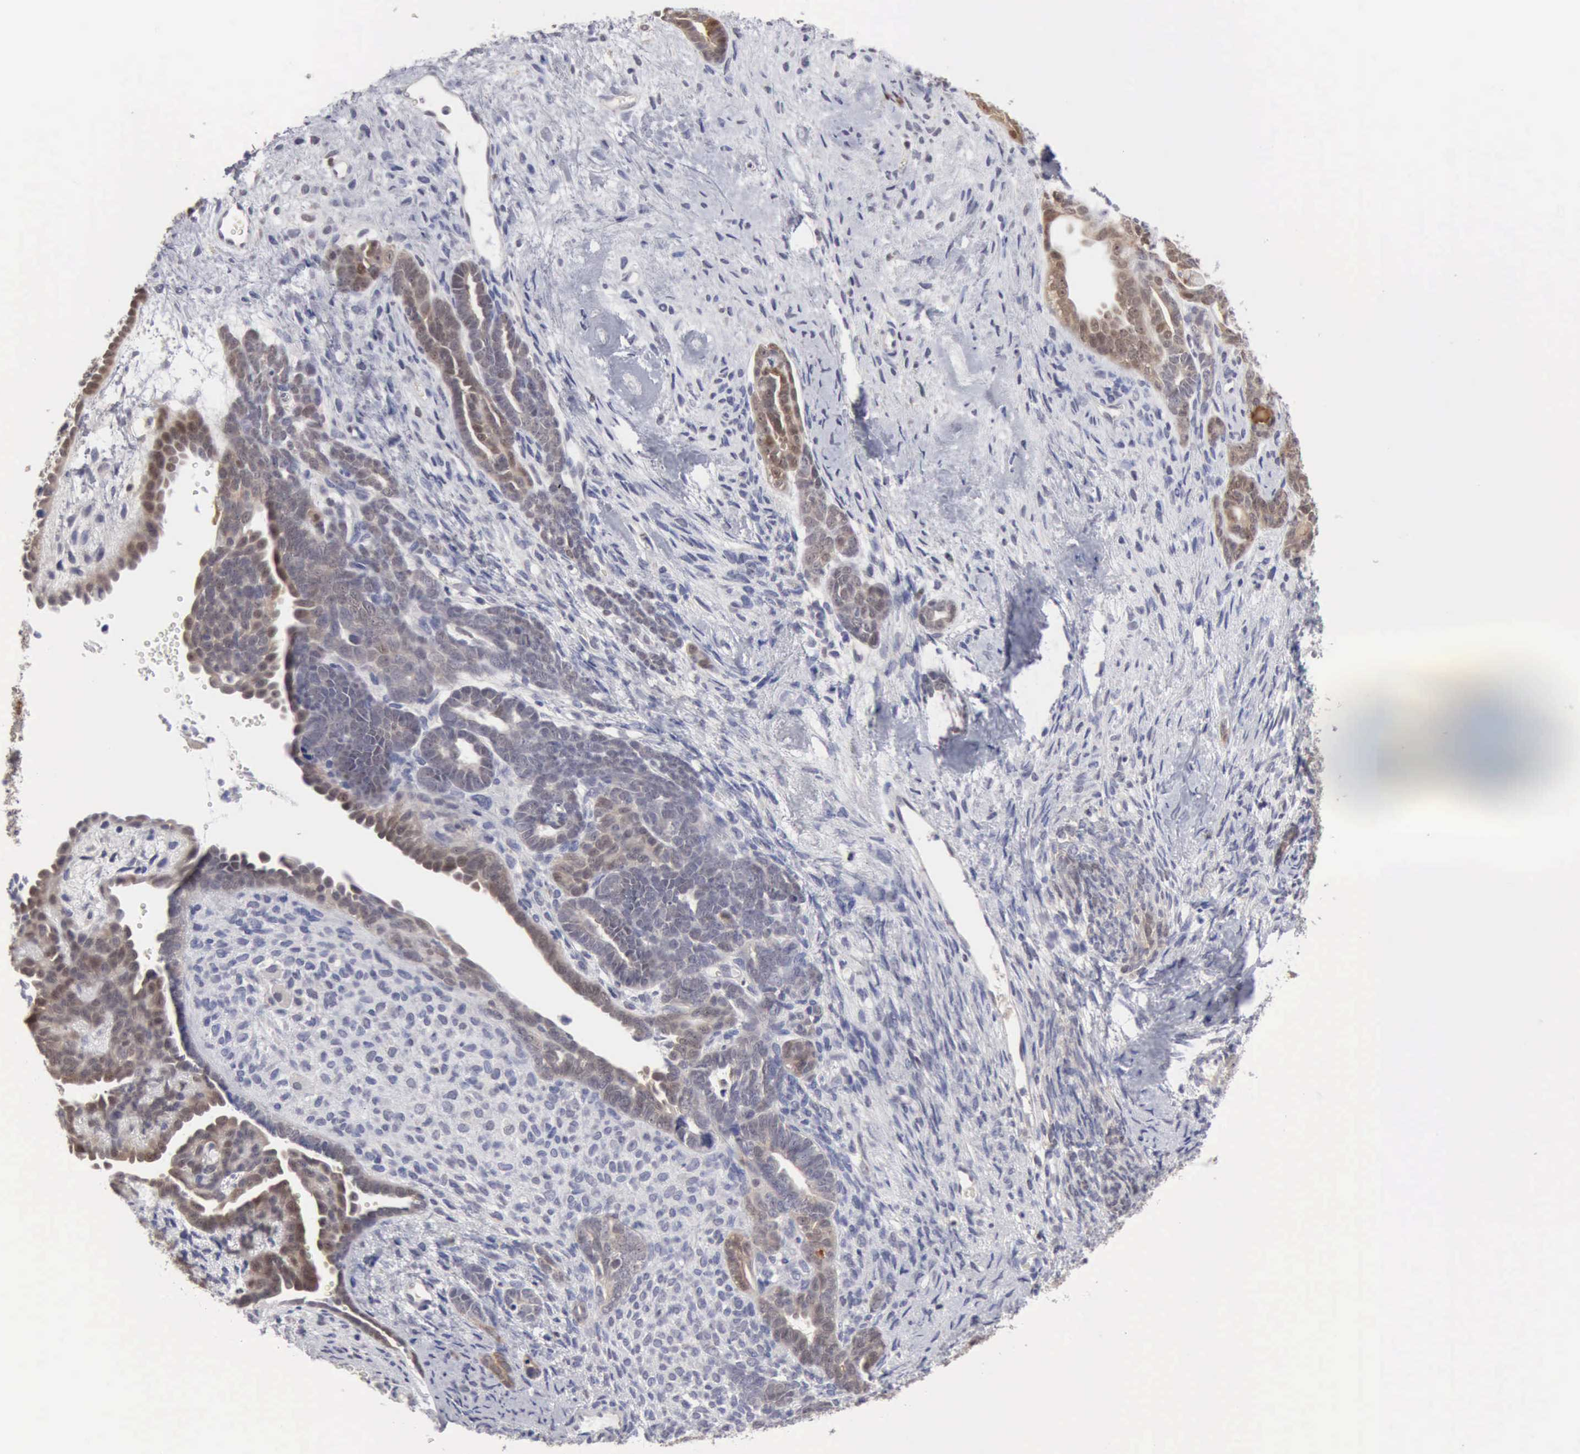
{"staining": {"intensity": "weak", "quantity": ">75%", "location": "cytoplasmic/membranous"}, "tissue": "endometrial cancer", "cell_type": "Tumor cells", "image_type": "cancer", "snomed": [{"axis": "morphology", "description": "Neoplasm, malignant, NOS"}, {"axis": "topography", "description": "Endometrium"}], "caption": "Immunohistochemical staining of human endometrial cancer demonstrates low levels of weak cytoplasmic/membranous protein expression in approximately >75% of tumor cells.", "gene": "PTGR2", "patient": {"sex": "female", "age": 74}}